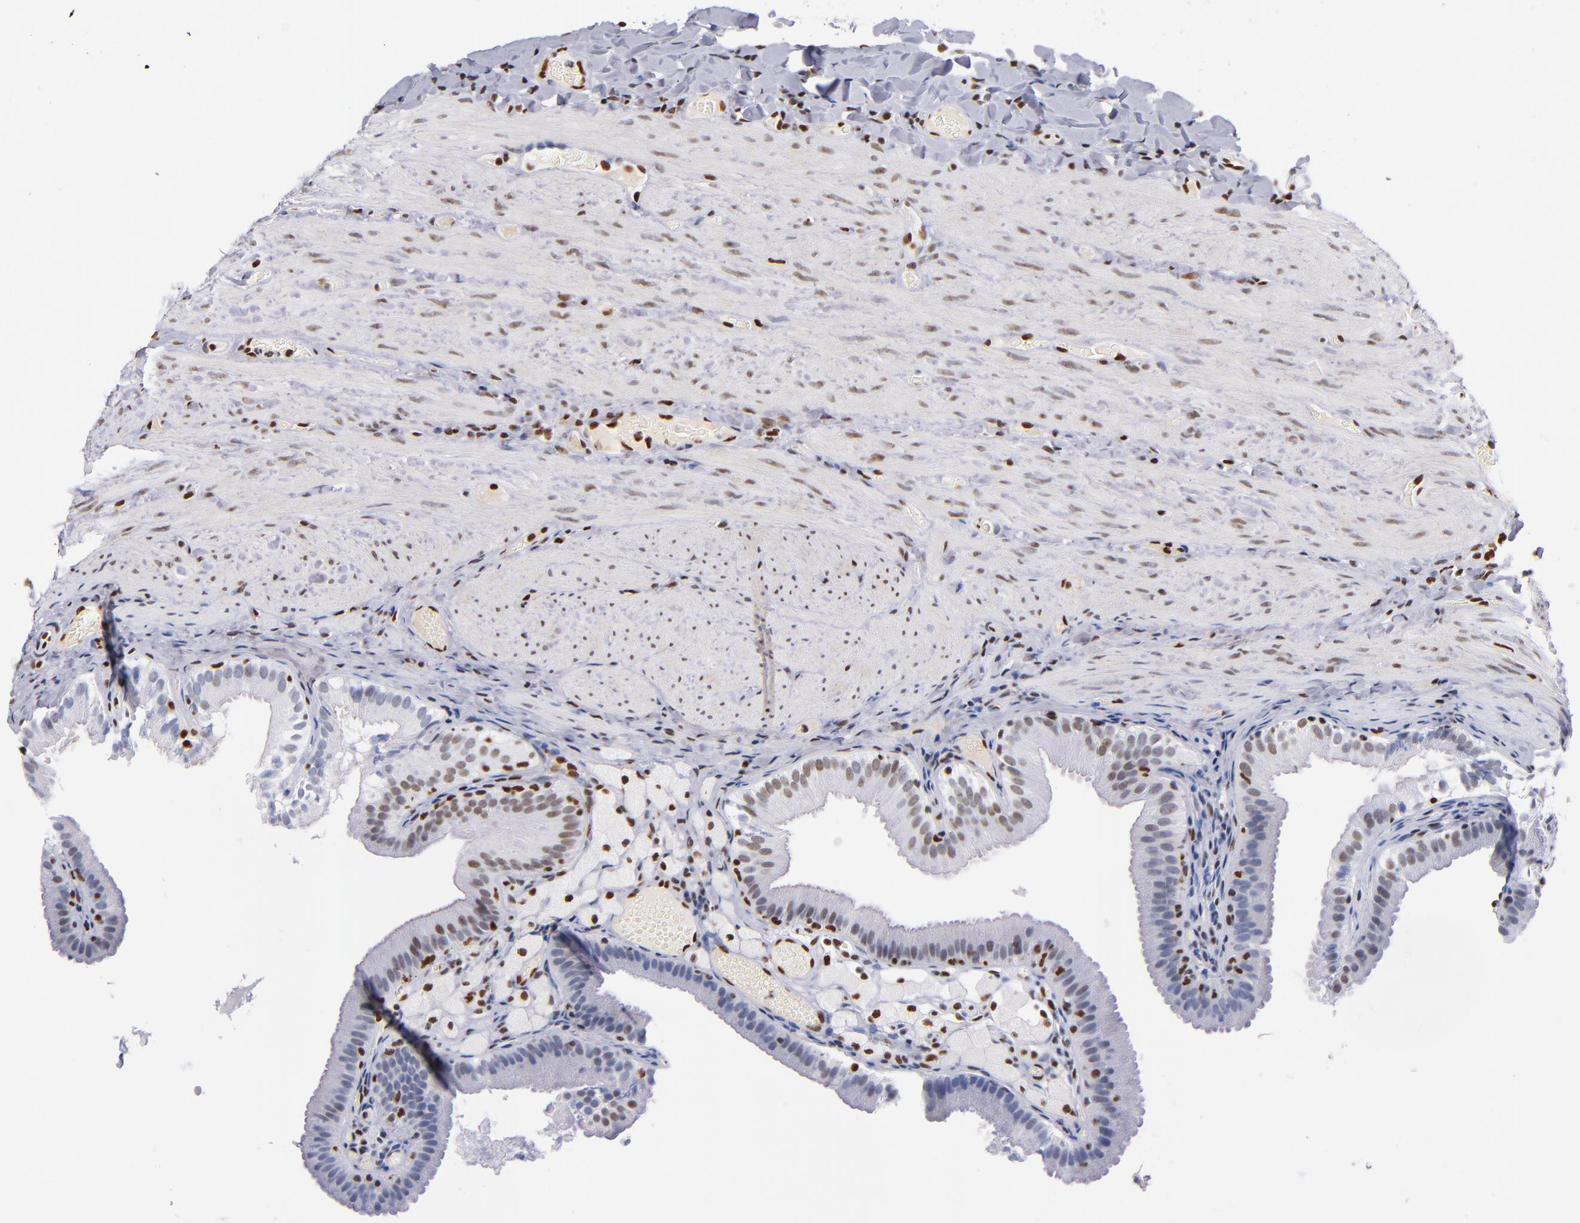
{"staining": {"intensity": "weak", "quantity": ">75%", "location": "nuclear"}, "tissue": "gallbladder", "cell_type": "Glandular cells", "image_type": "normal", "snomed": [{"axis": "morphology", "description": "Normal tissue, NOS"}, {"axis": "topography", "description": "Gallbladder"}], "caption": "Protein staining of unremarkable gallbladder exhibits weak nuclear staining in approximately >75% of glandular cells.", "gene": "IFI16", "patient": {"sex": "female", "age": 24}}